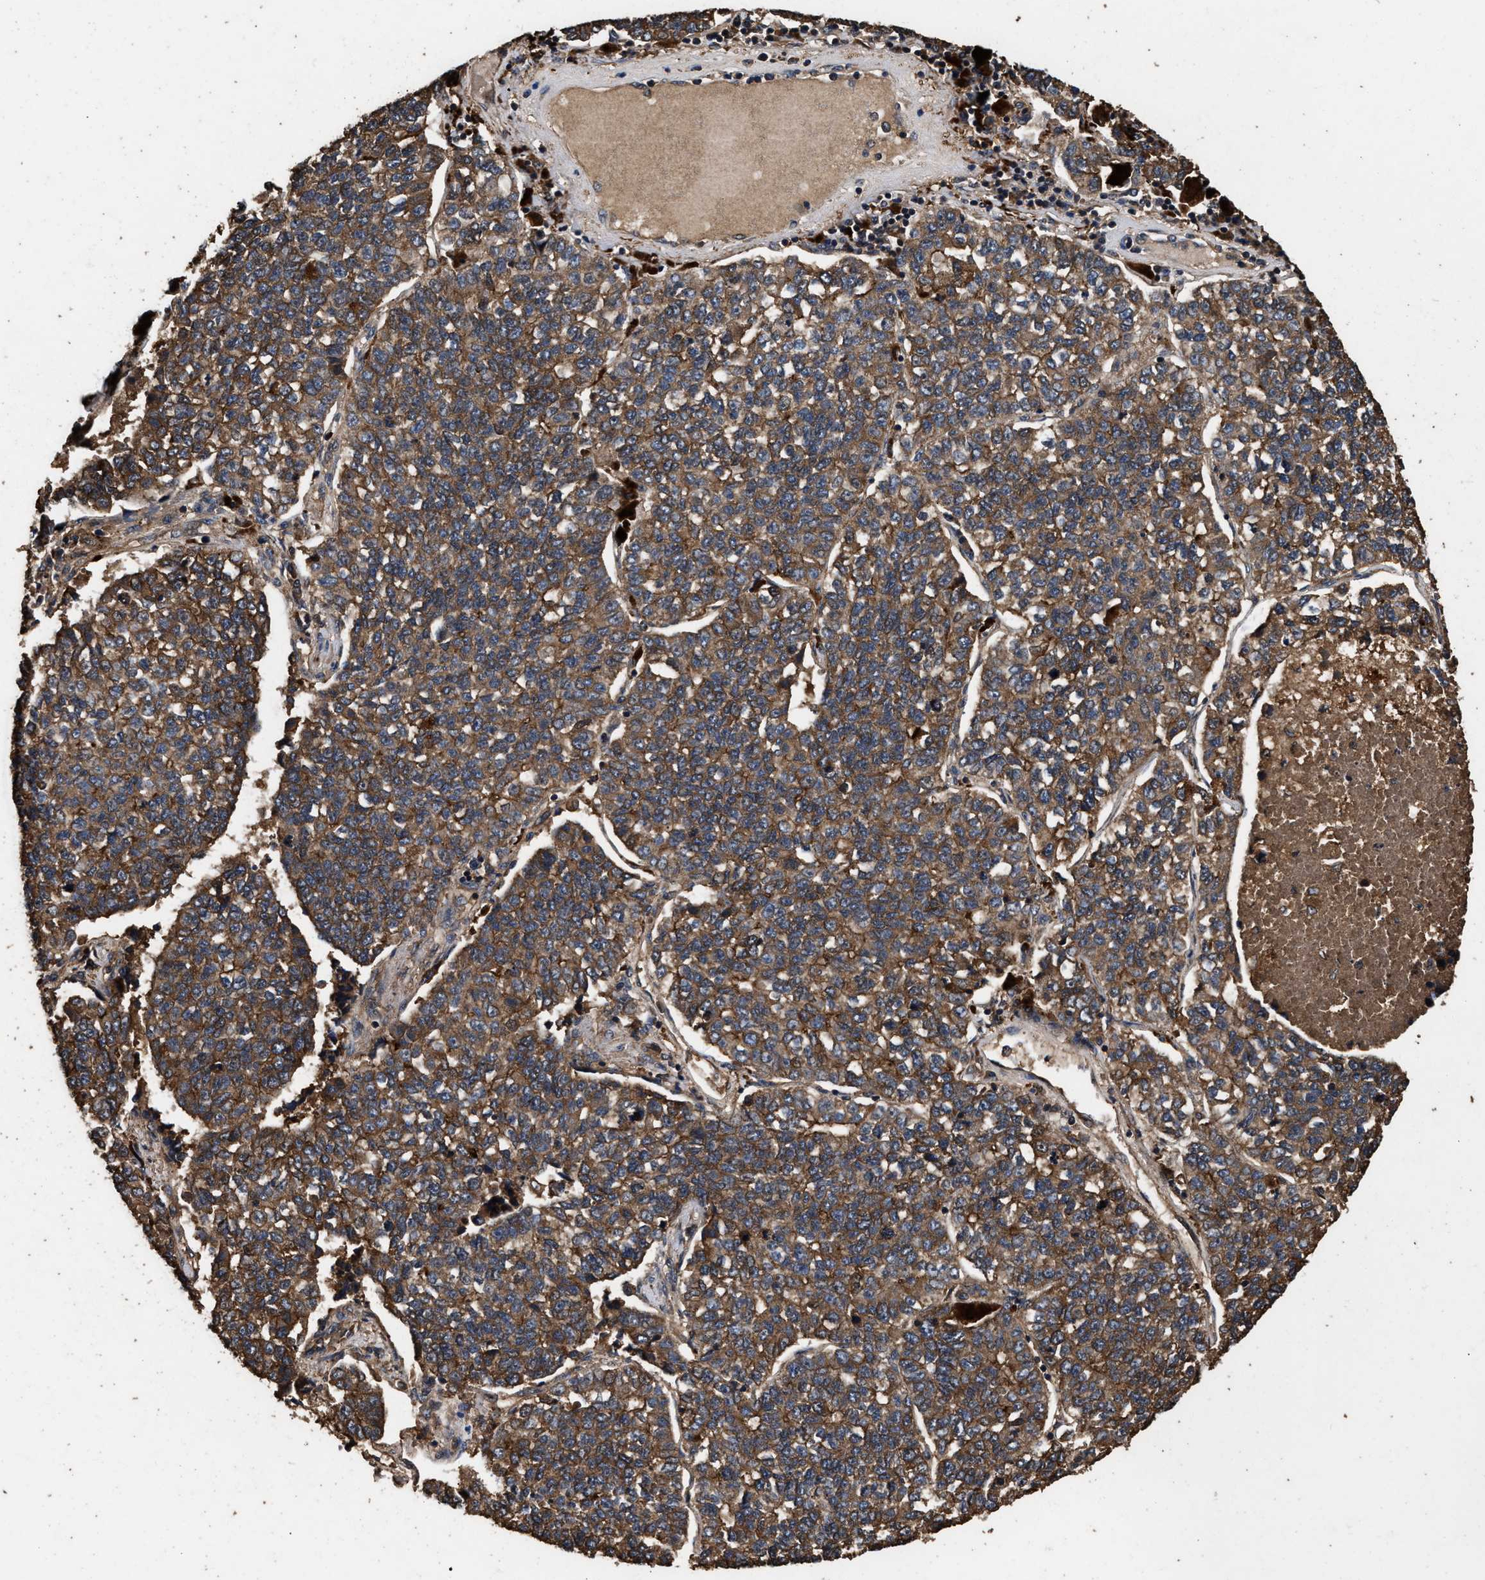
{"staining": {"intensity": "moderate", "quantity": ">75%", "location": "cytoplasmic/membranous"}, "tissue": "lung cancer", "cell_type": "Tumor cells", "image_type": "cancer", "snomed": [{"axis": "morphology", "description": "Adenocarcinoma, NOS"}, {"axis": "topography", "description": "Lung"}], "caption": "The photomicrograph reveals immunohistochemical staining of lung adenocarcinoma. There is moderate cytoplasmic/membranous staining is present in approximately >75% of tumor cells.", "gene": "KYAT1", "patient": {"sex": "male", "age": 49}}